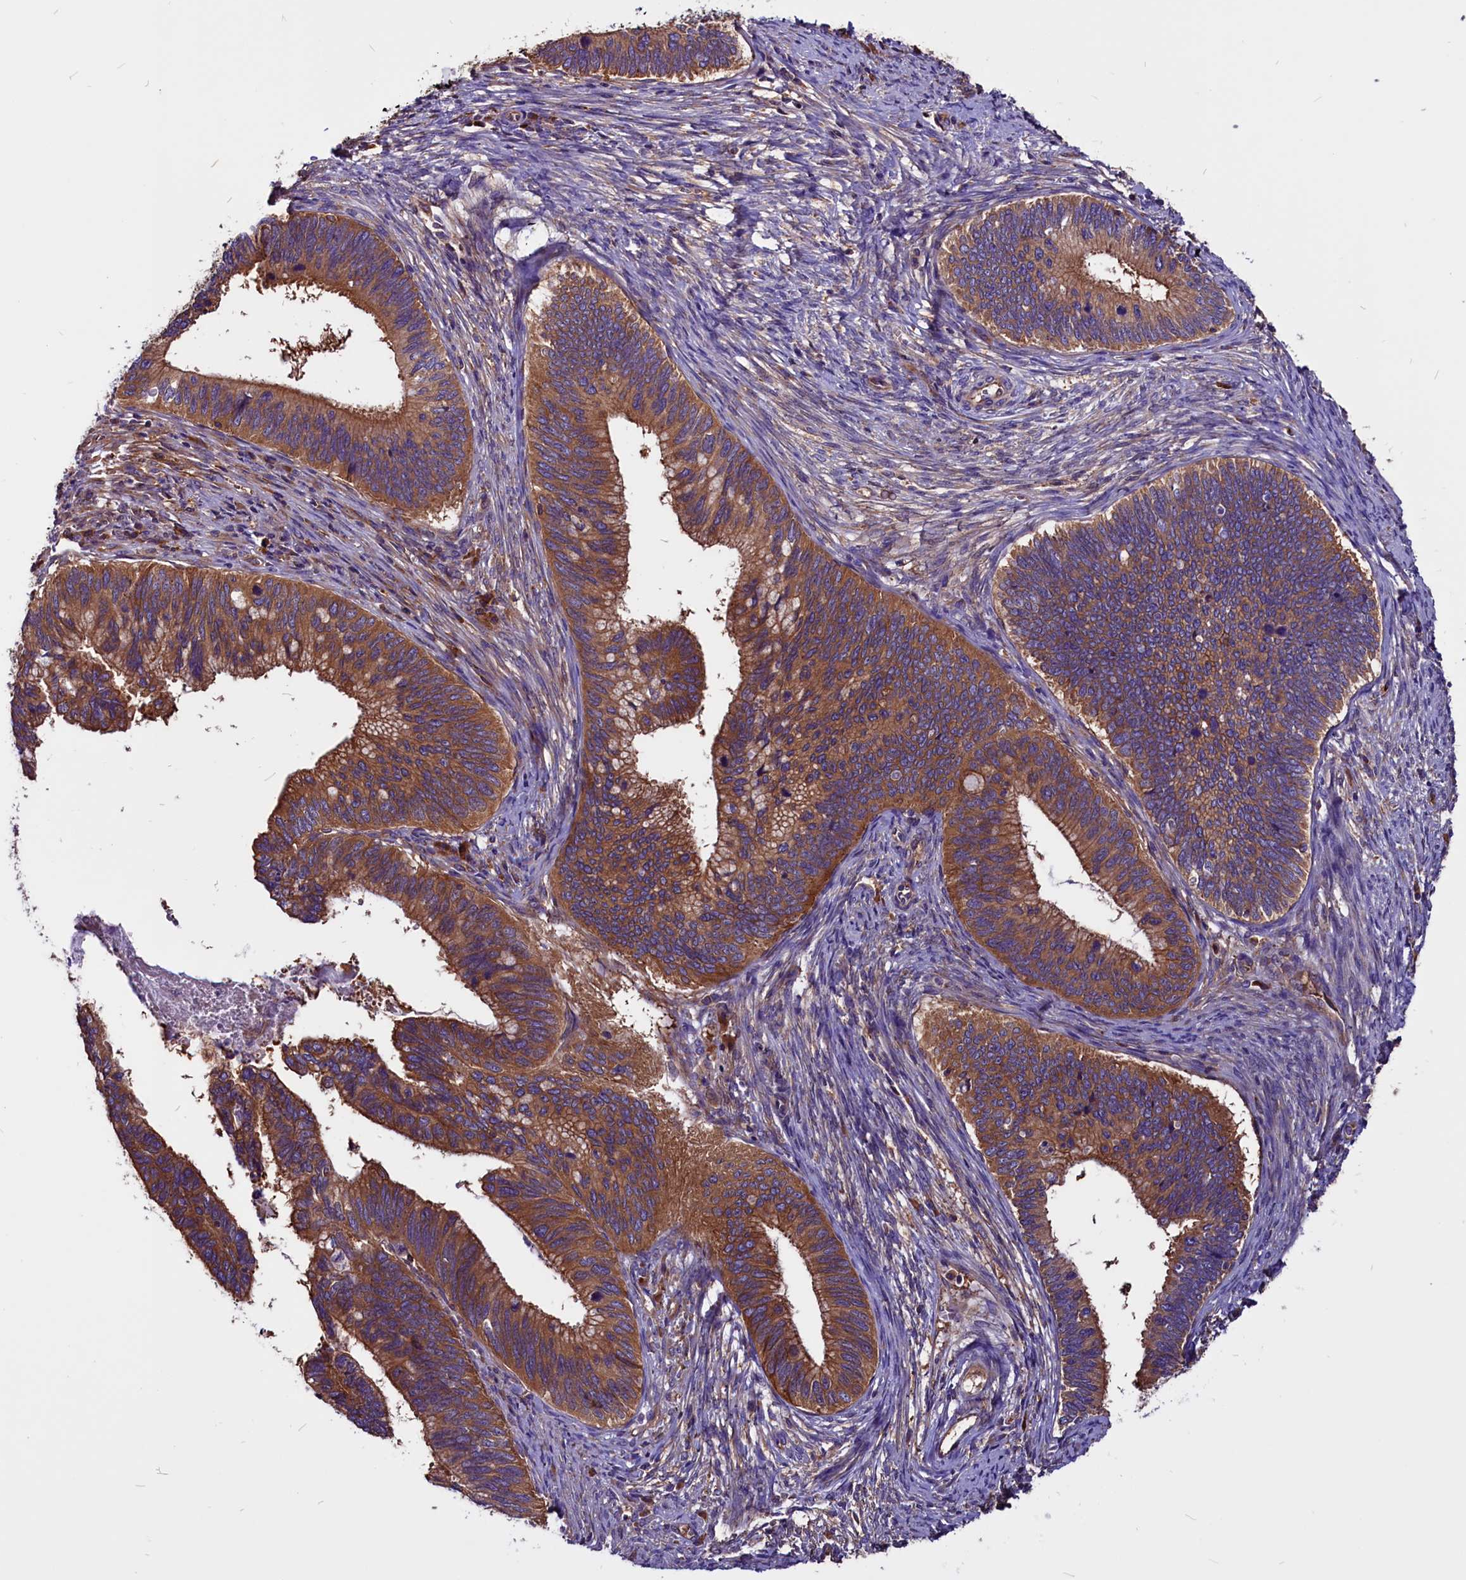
{"staining": {"intensity": "strong", "quantity": ">75%", "location": "cytoplasmic/membranous"}, "tissue": "cervical cancer", "cell_type": "Tumor cells", "image_type": "cancer", "snomed": [{"axis": "morphology", "description": "Adenocarcinoma, NOS"}, {"axis": "topography", "description": "Cervix"}], "caption": "A photomicrograph showing strong cytoplasmic/membranous expression in about >75% of tumor cells in cervical cancer, as visualized by brown immunohistochemical staining.", "gene": "EIF3G", "patient": {"sex": "female", "age": 42}}